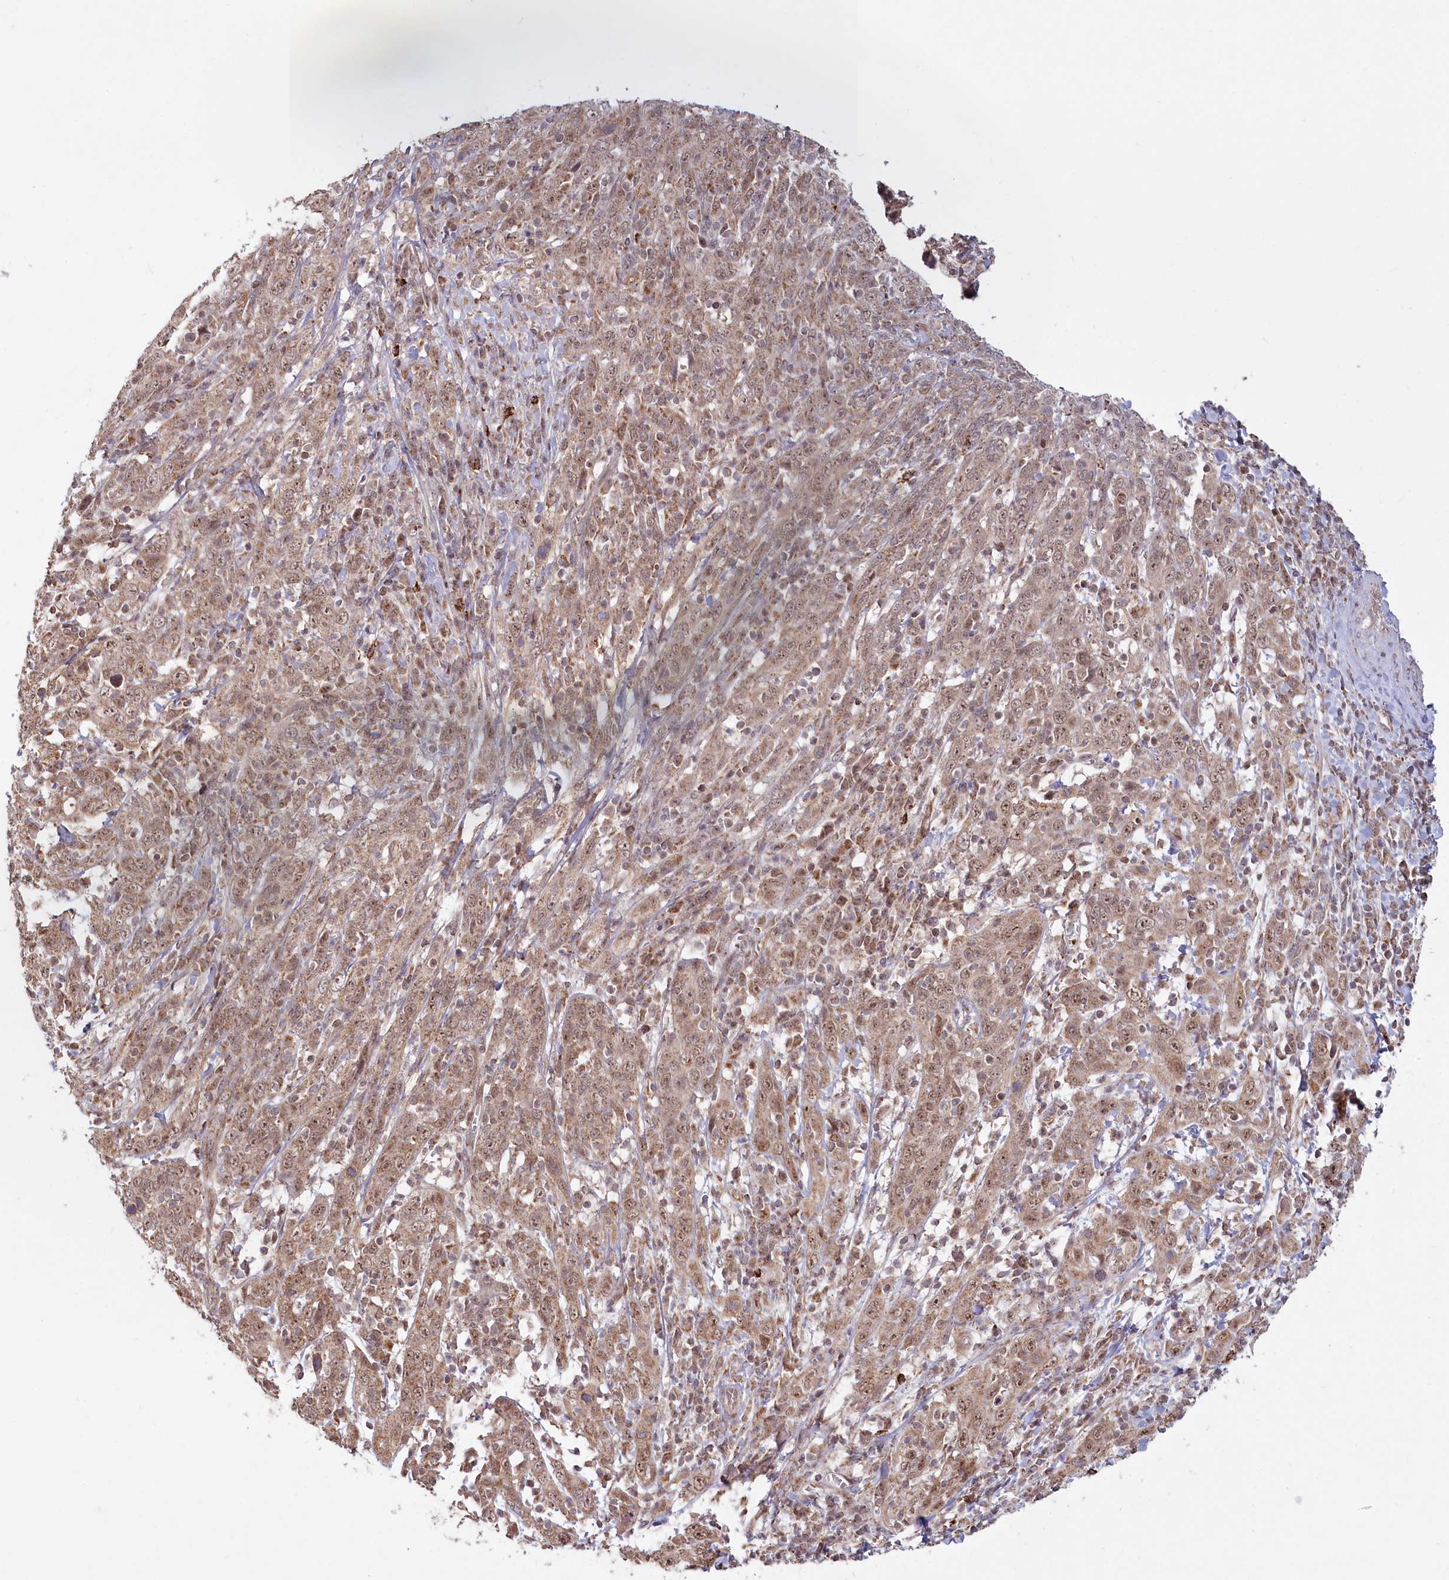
{"staining": {"intensity": "moderate", "quantity": ">75%", "location": "cytoplasmic/membranous,nuclear"}, "tissue": "cervical cancer", "cell_type": "Tumor cells", "image_type": "cancer", "snomed": [{"axis": "morphology", "description": "Squamous cell carcinoma, NOS"}, {"axis": "topography", "description": "Cervix"}], "caption": "IHC (DAB (3,3'-diaminobenzidine)) staining of squamous cell carcinoma (cervical) demonstrates moderate cytoplasmic/membranous and nuclear protein expression in about >75% of tumor cells. (IHC, brightfield microscopy, high magnification).", "gene": "RTN4IP1", "patient": {"sex": "female", "age": 46}}